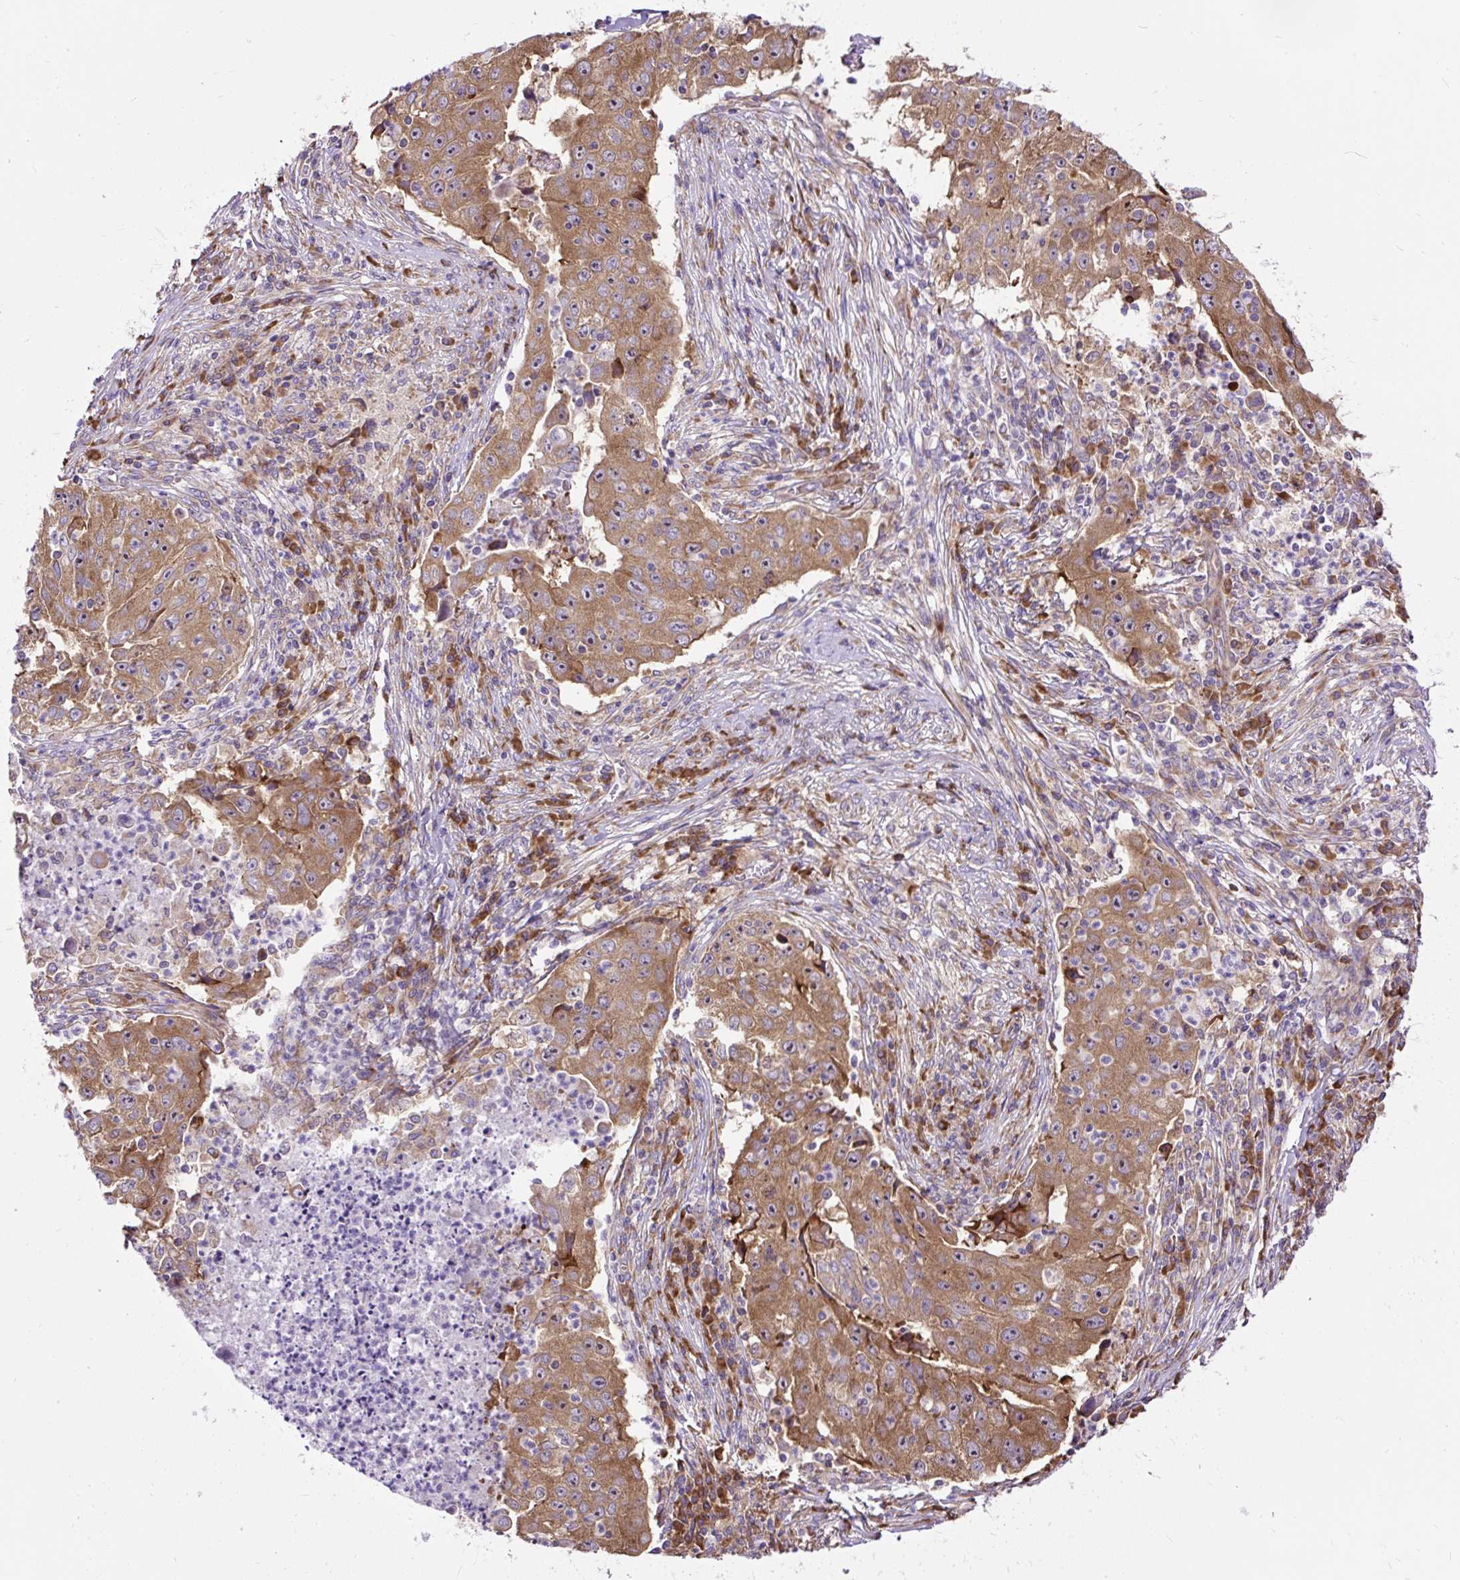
{"staining": {"intensity": "moderate", "quantity": ">75%", "location": "cytoplasmic/membranous"}, "tissue": "lung cancer", "cell_type": "Tumor cells", "image_type": "cancer", "snomed": [{"axis": "morphology", "description": "Squamous cell carcinoma, NOS"}, {"axis": "topography", "description": "Lung"}], "caption": "Immunohistochemistry photomicrograph of neoplastic tissue: lung cancer stained using immunohistochemistry reveals medium levels of moderate protein expression localized specifically in the cytoplasmic/membranous of tumor cells, appearing as a cytoplasmic/membranous brown color.", "gene": "RPS5", "patient": {"sex": "male", "age": 64}}